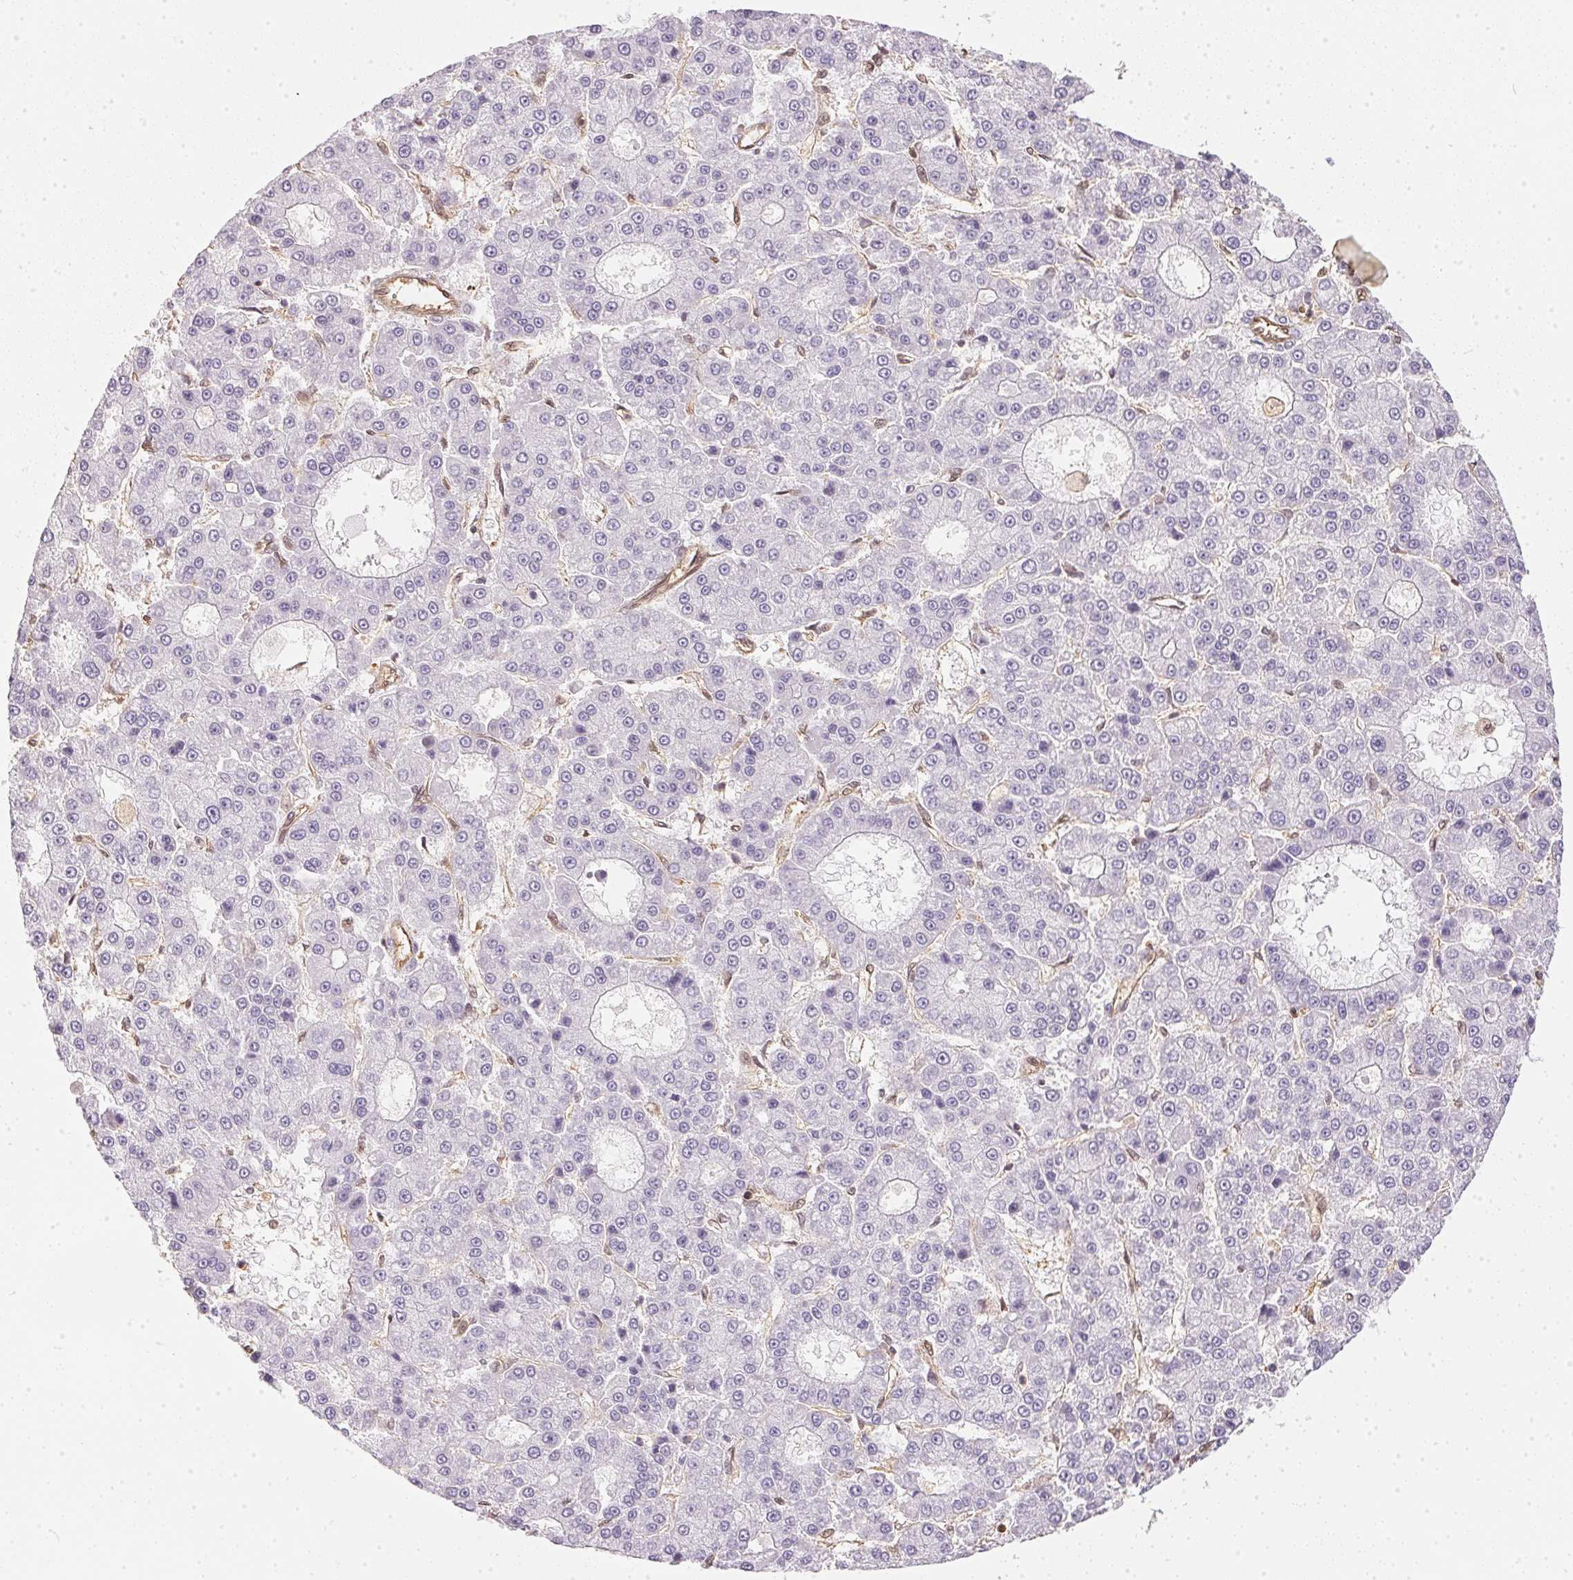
{"staining": {"intensity": "negative", "quantity": "none", "location": "none"}, "tissue": "liver cancer", "cell_type": "Tumor cells", "image_type": "cancer", "snomed": [{"axis": "morphology", "description": "Carcinoma, Hepatocellular, NOS"}, {"axis": "topography", "description": "Liver"}], "caption": "Tumor cells are negative for brown protein staining in hepatocellular carcinoma (liver).", "gene": "BLMH", "patient": {"sex": "male", "age": 70}}